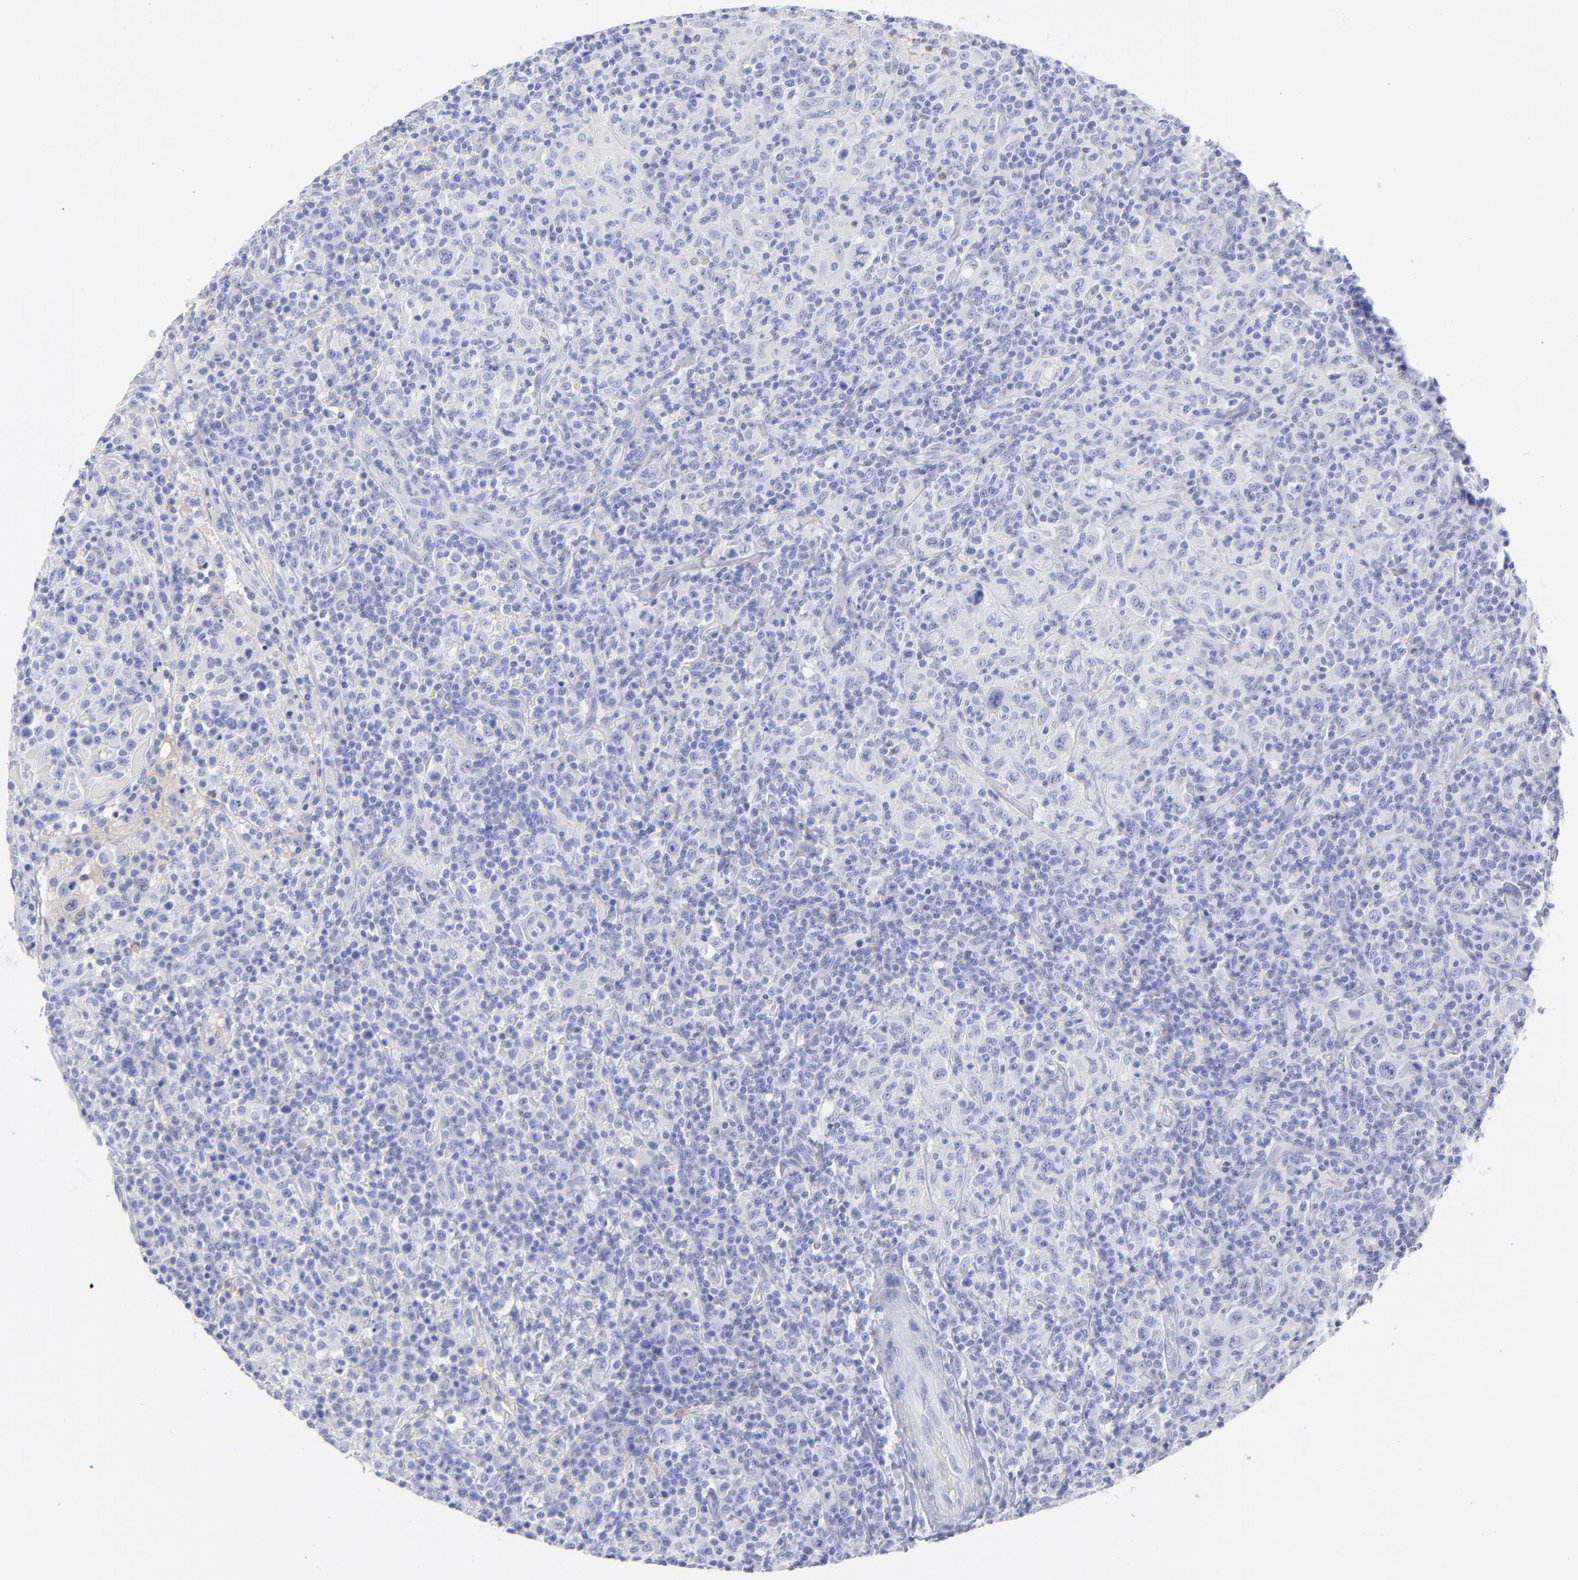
{"staining": {"intensity": "negative", "quantity": "none", "location": "none"}, "tissue": "lymphoma", "cell_type": "Tumor cells", "image_type": "cancer", "snomed": [{"axis": "morphology", "description": "Hodgkin's disease, NOS"}, {"axis": "topography", "description": "Lymph node"}], "caption": "IHC of human Hodgkin's disease reveals no expression in tumor cells.", "gene": "HP", "patient": {"sex": "male", "age": 65}}